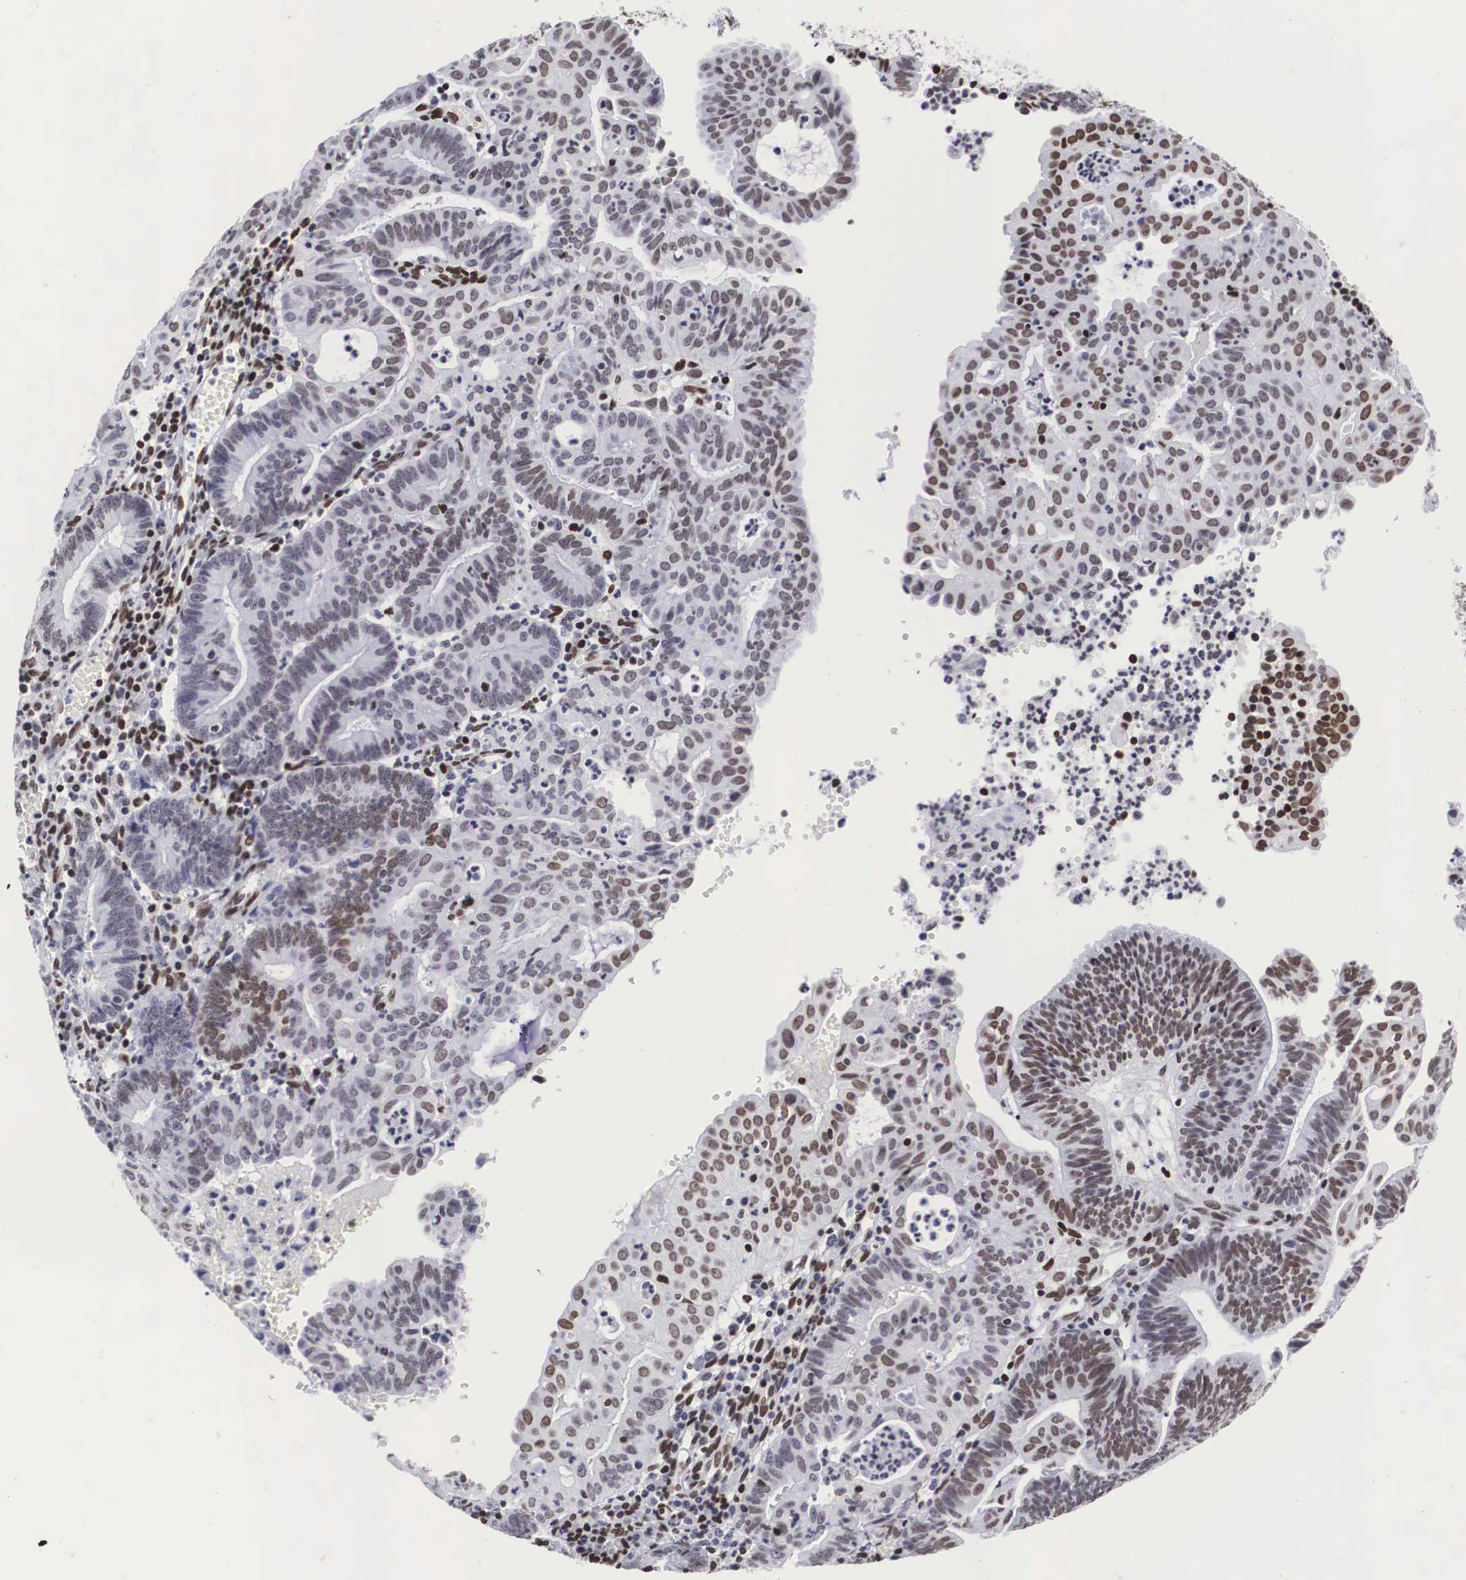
{"staining": {"intensity": "moderate", "quantity": ">75%", "location": "nuclear"}, "tissue": "endometrial cancer", "cell_type": "Tumor cells", "image_type": "cancer", "snomed": [{"axis": "morphology", "description": "Adenocarcinoma, NOS"}, {"axis": "topography", "description": "Endometrium"}], "caption": "Human endometrial adenocarcinoma stained with a brown dye reveals moderate nuclear positive positivity in about >75% of tumor cells.", "gene": "MECP2", "patient": {"sex": "female", "age": 60}}